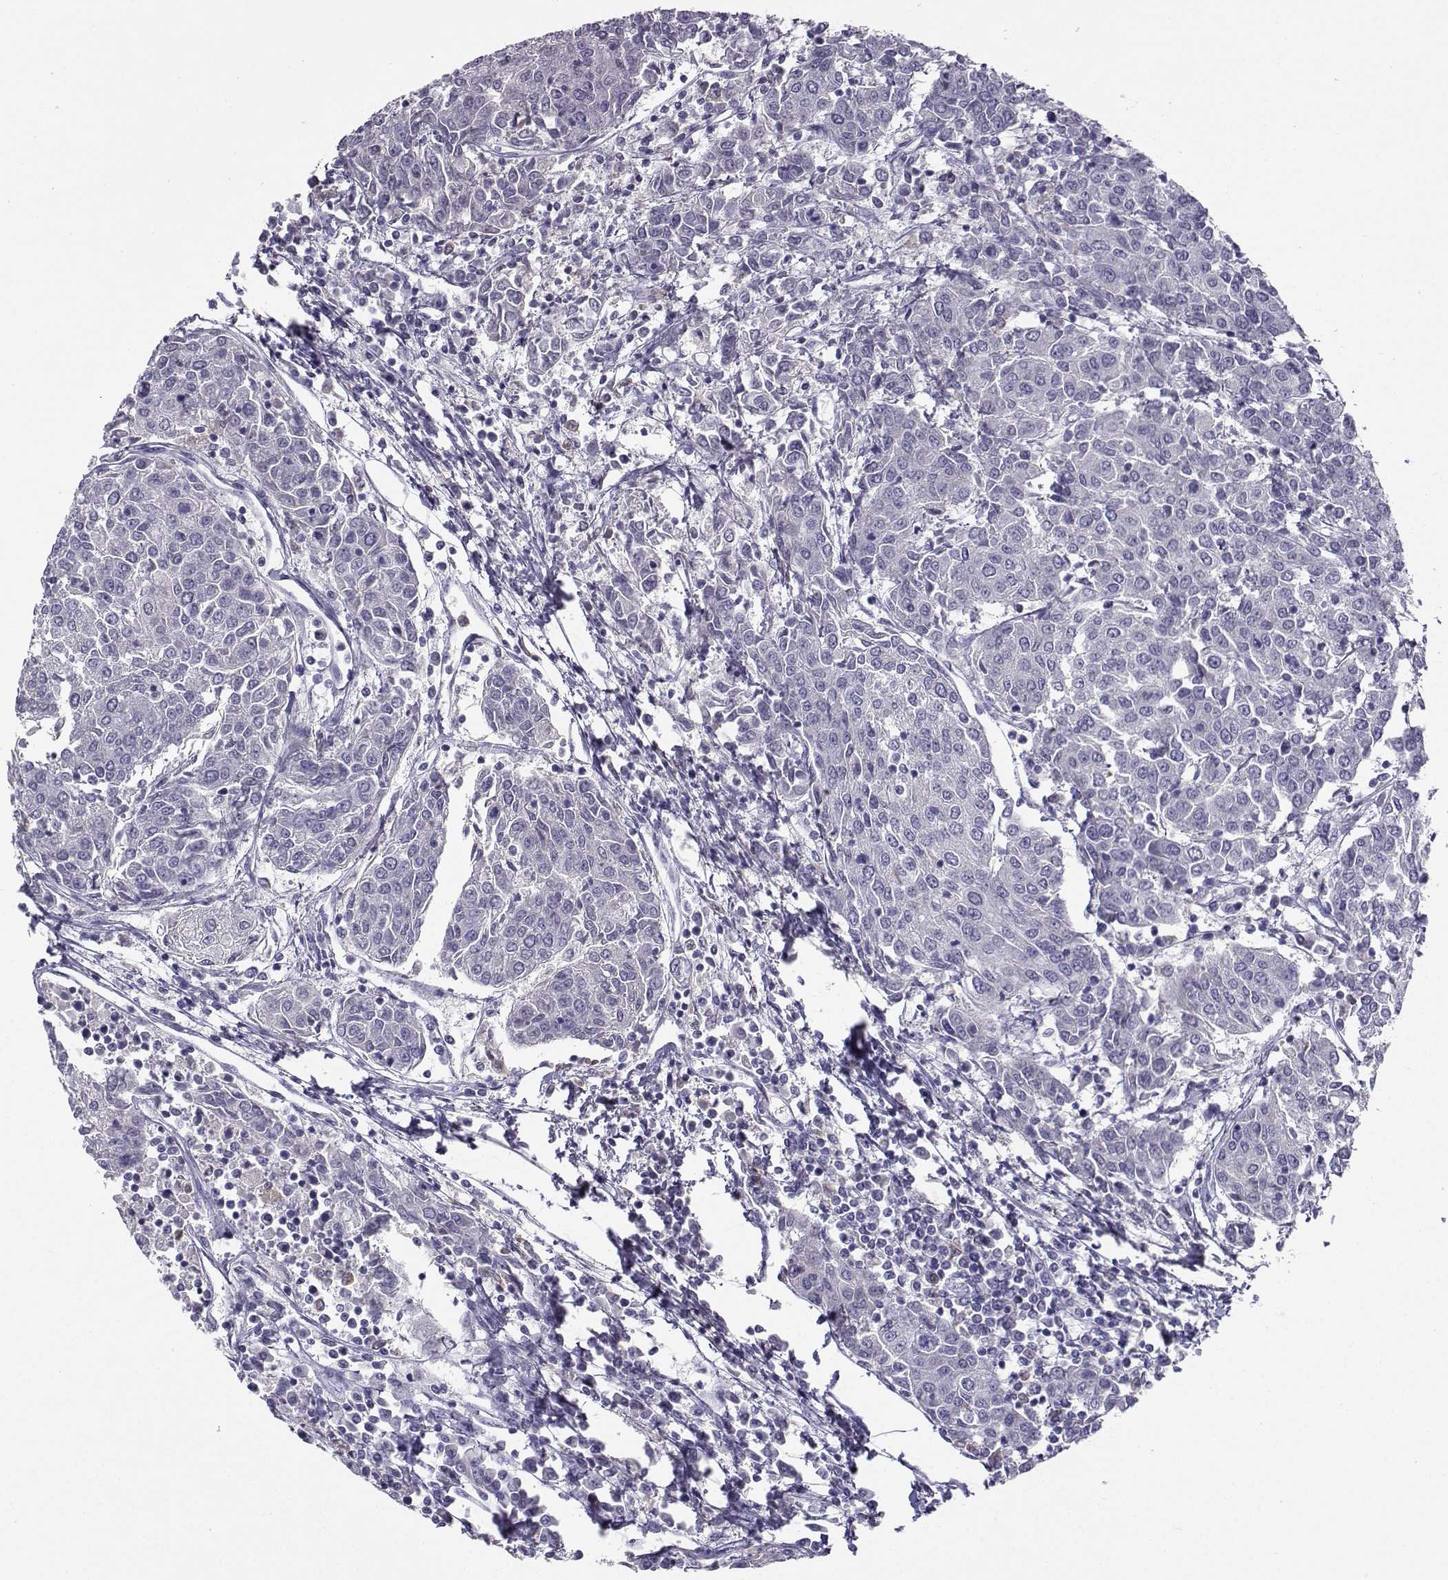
{"staining": {"intensity": "negative", "quantity": "none", "location": "none"}, "tissue": "urothelial cancer", "cell_type": "Tumor cells", "image_type": "cancer", "snomed": [{"axis": "morphology", "description": "Urothelial carcinoma, High grade"}, {"axis": "topography", "description": "Urinary bladder"}], "caption": "Immunohistochemistry (IHC) of human urothelial cancer shows no positivity in tumor cells.", "gene": "TBR1", "patient": {"sex": "female", "age": 85}}